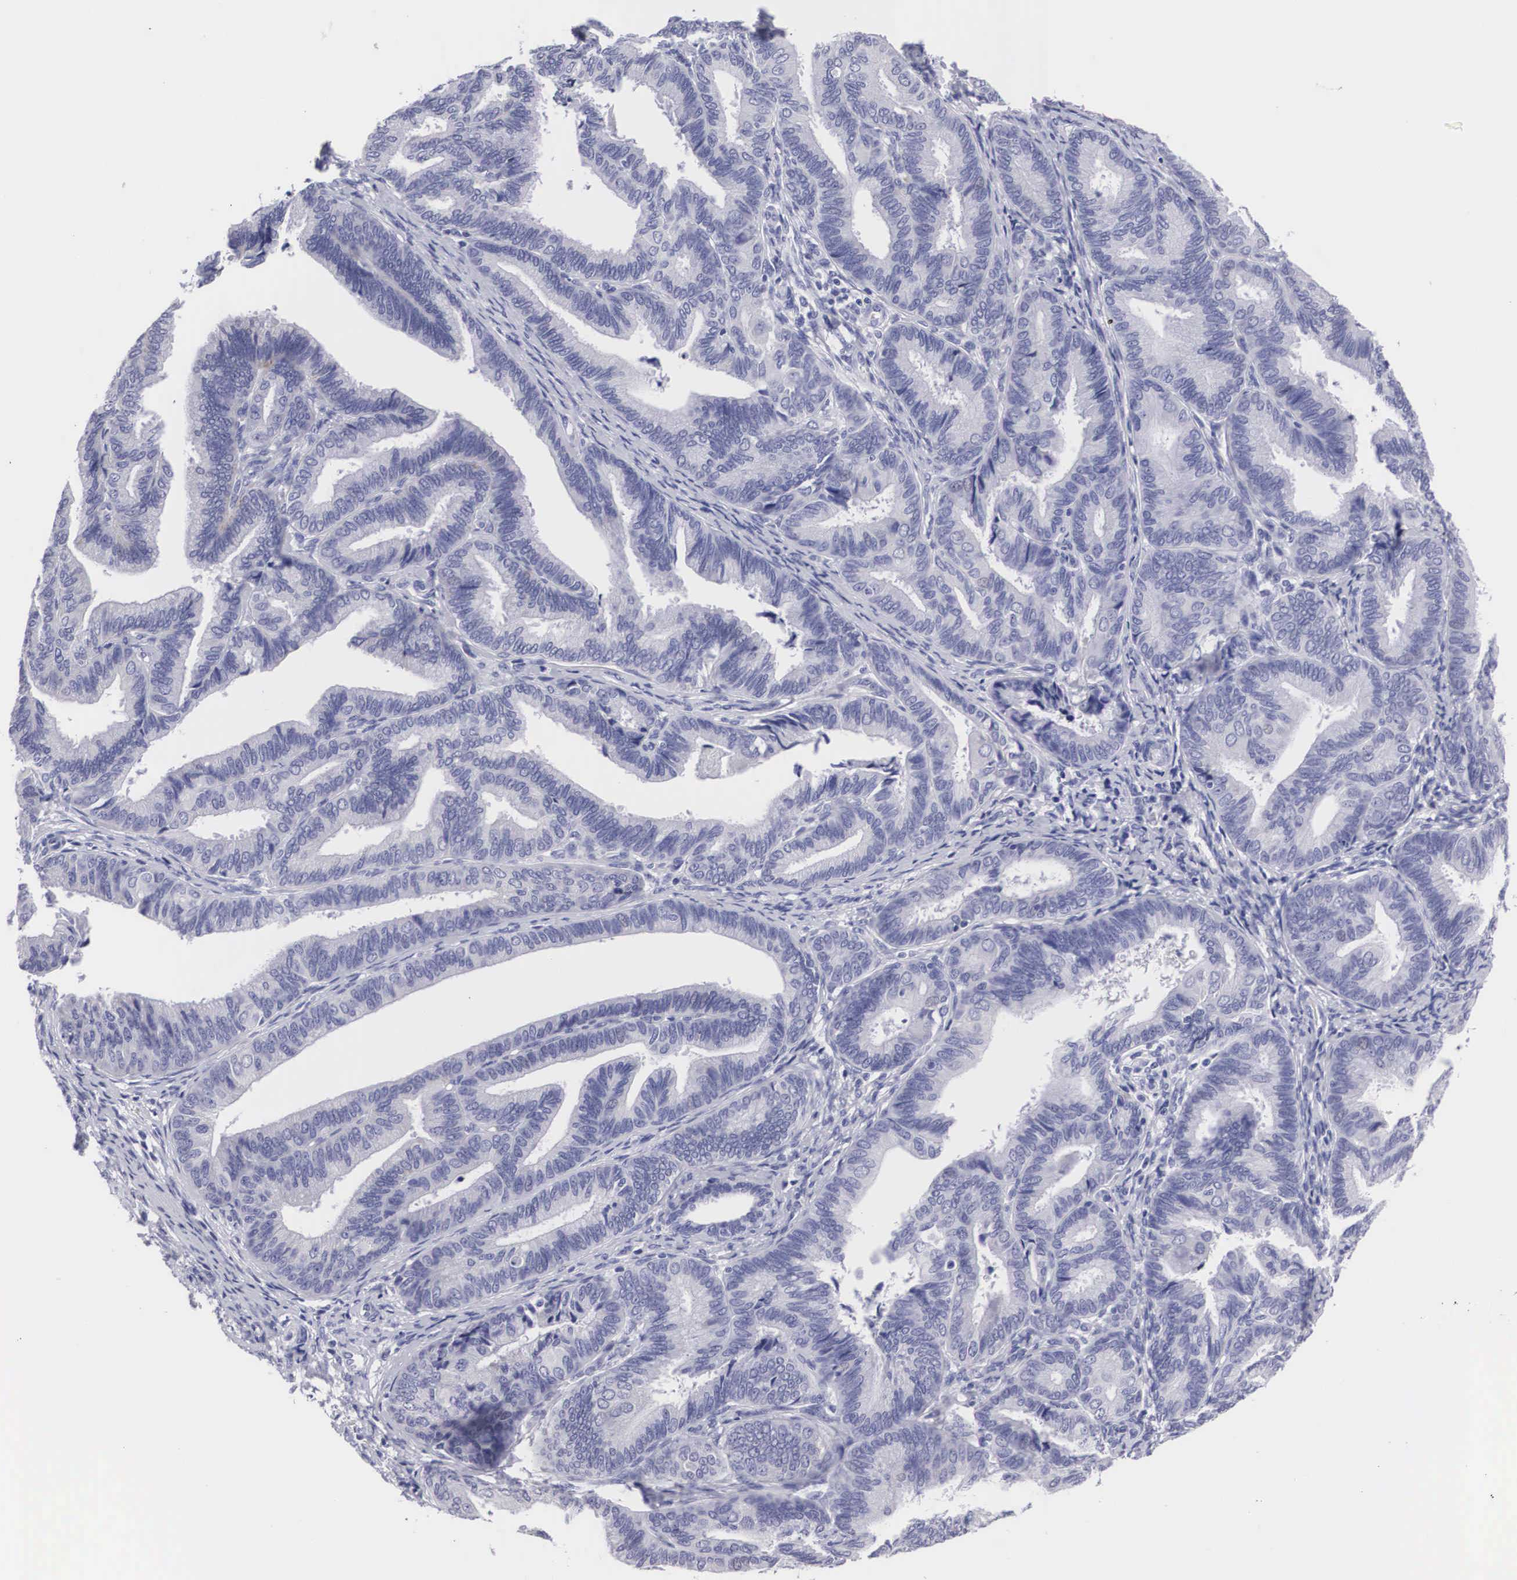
{"staining": {"intensity": "negative", "quantity": "none", "location": "none"}, "tissue": "endometrial cancer", "cell_type": "Tumor cells", "image_type": "cancer", "snomed": [{"axis": "morphology", "description": "Adenocarcinoma, NOS"}, {"axis": "topography", "description": "Endometrium"}], "caption": "Image shows no protein staining in tumor cells of endometrial cancer (adenocarcinoma) tissue.", "gene": "ARMCX3", "patient": {"sex": "female", "age": 63}}